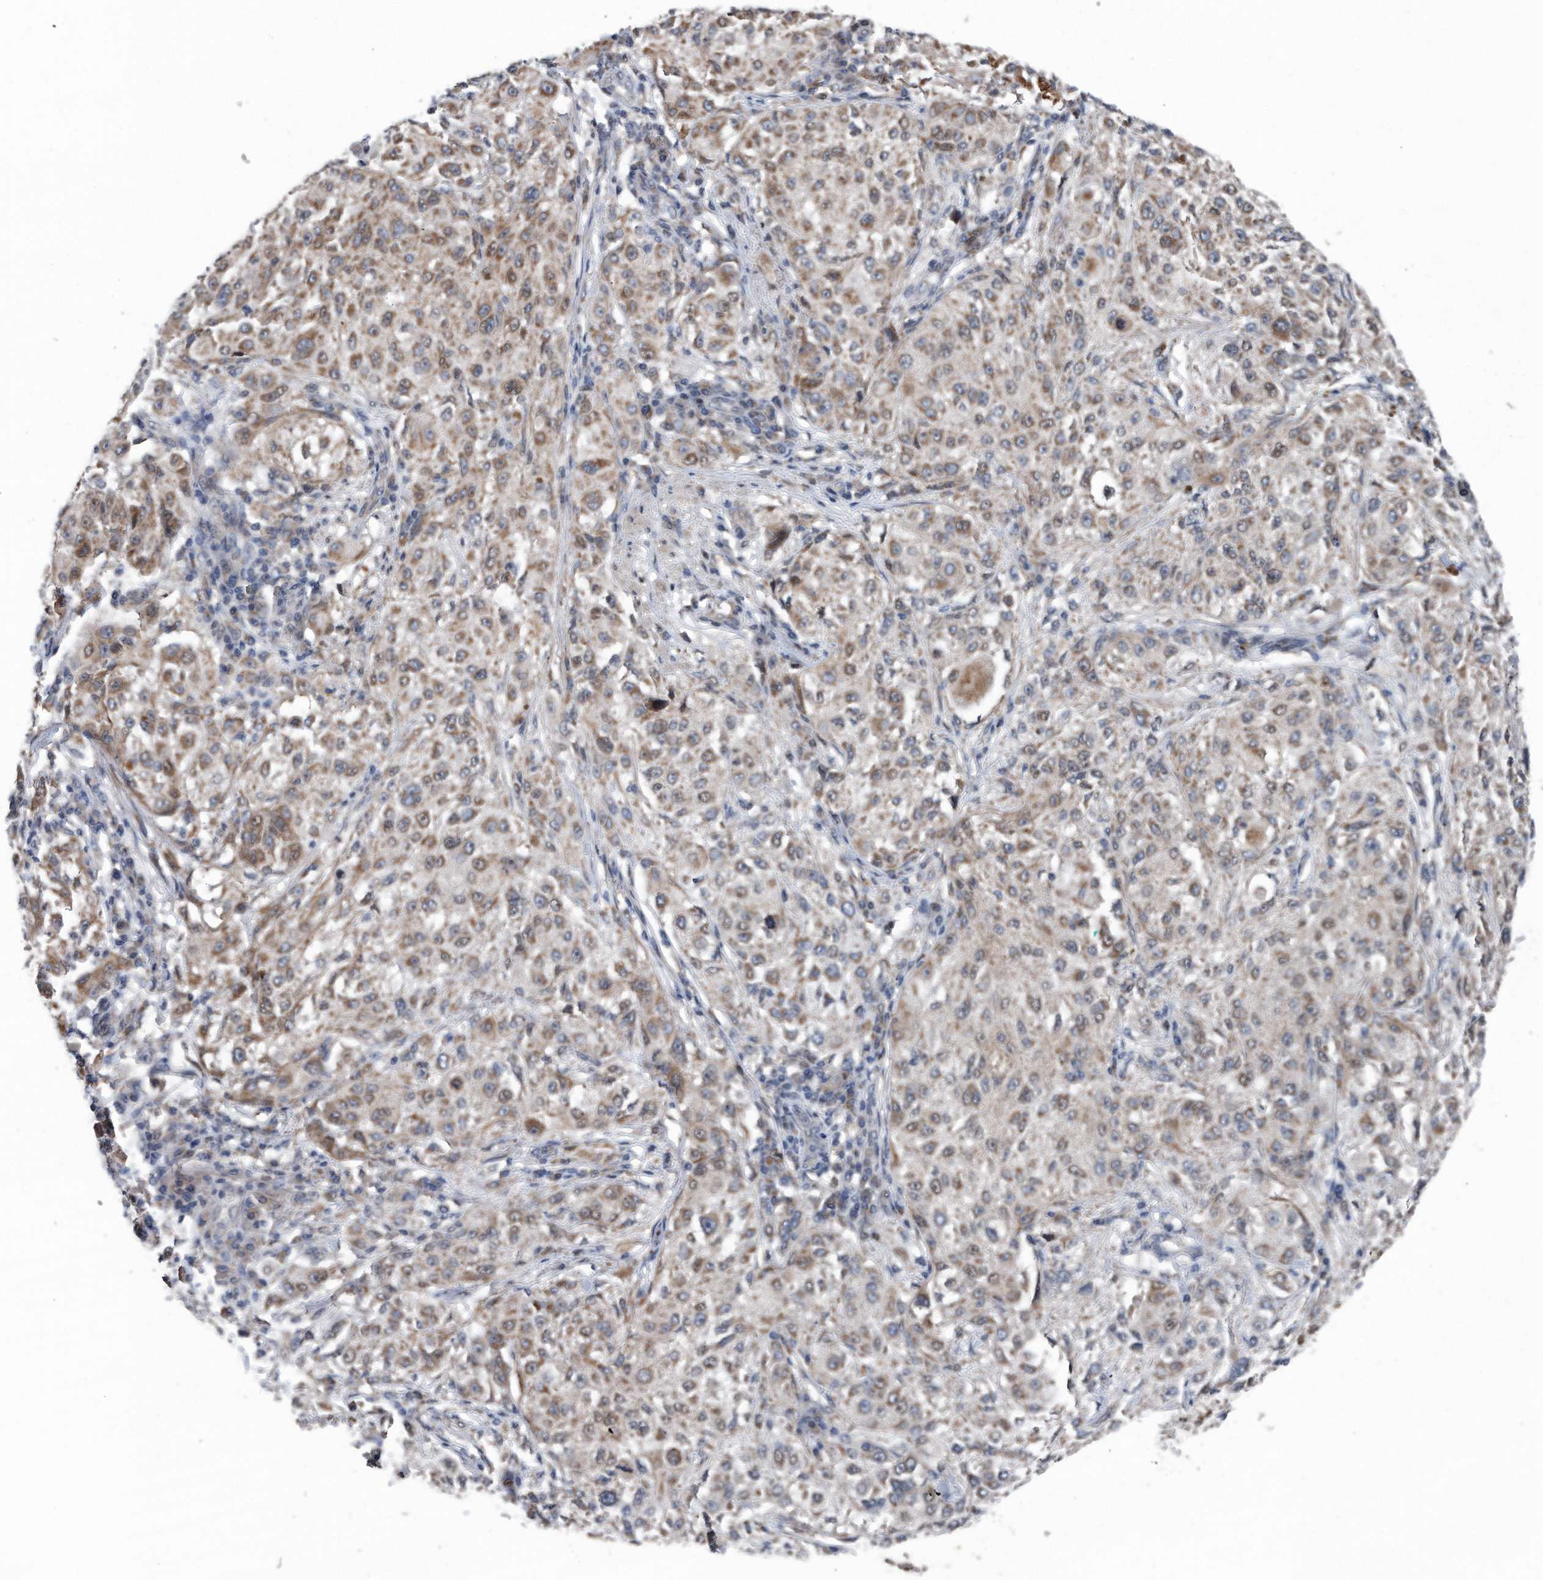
{"staining": {"intensity": "weak", "quantity": ">75%", "location": "cytoplasmic/membranous"}, "tissue": "melanoma", "cell_type": "Tumor cells", "image_type": "cancer", "snomed": [{"axis": "morphology", "description": "Necrosis, NOS"}, {"axis": "morphology", "description": "Malignant melanoma, NOS"}, {"axis": "topography", "description": "Skin"}], "caption": "An immunohistochemistry micrograph of neoplastic tissue is shown. Protein staining in brown highlights weak cytoplasmic/membranous positivity in malignant melanoma within tumor cells.", "gene": "DST", "patient": {"sex": "female", "age": 87}}